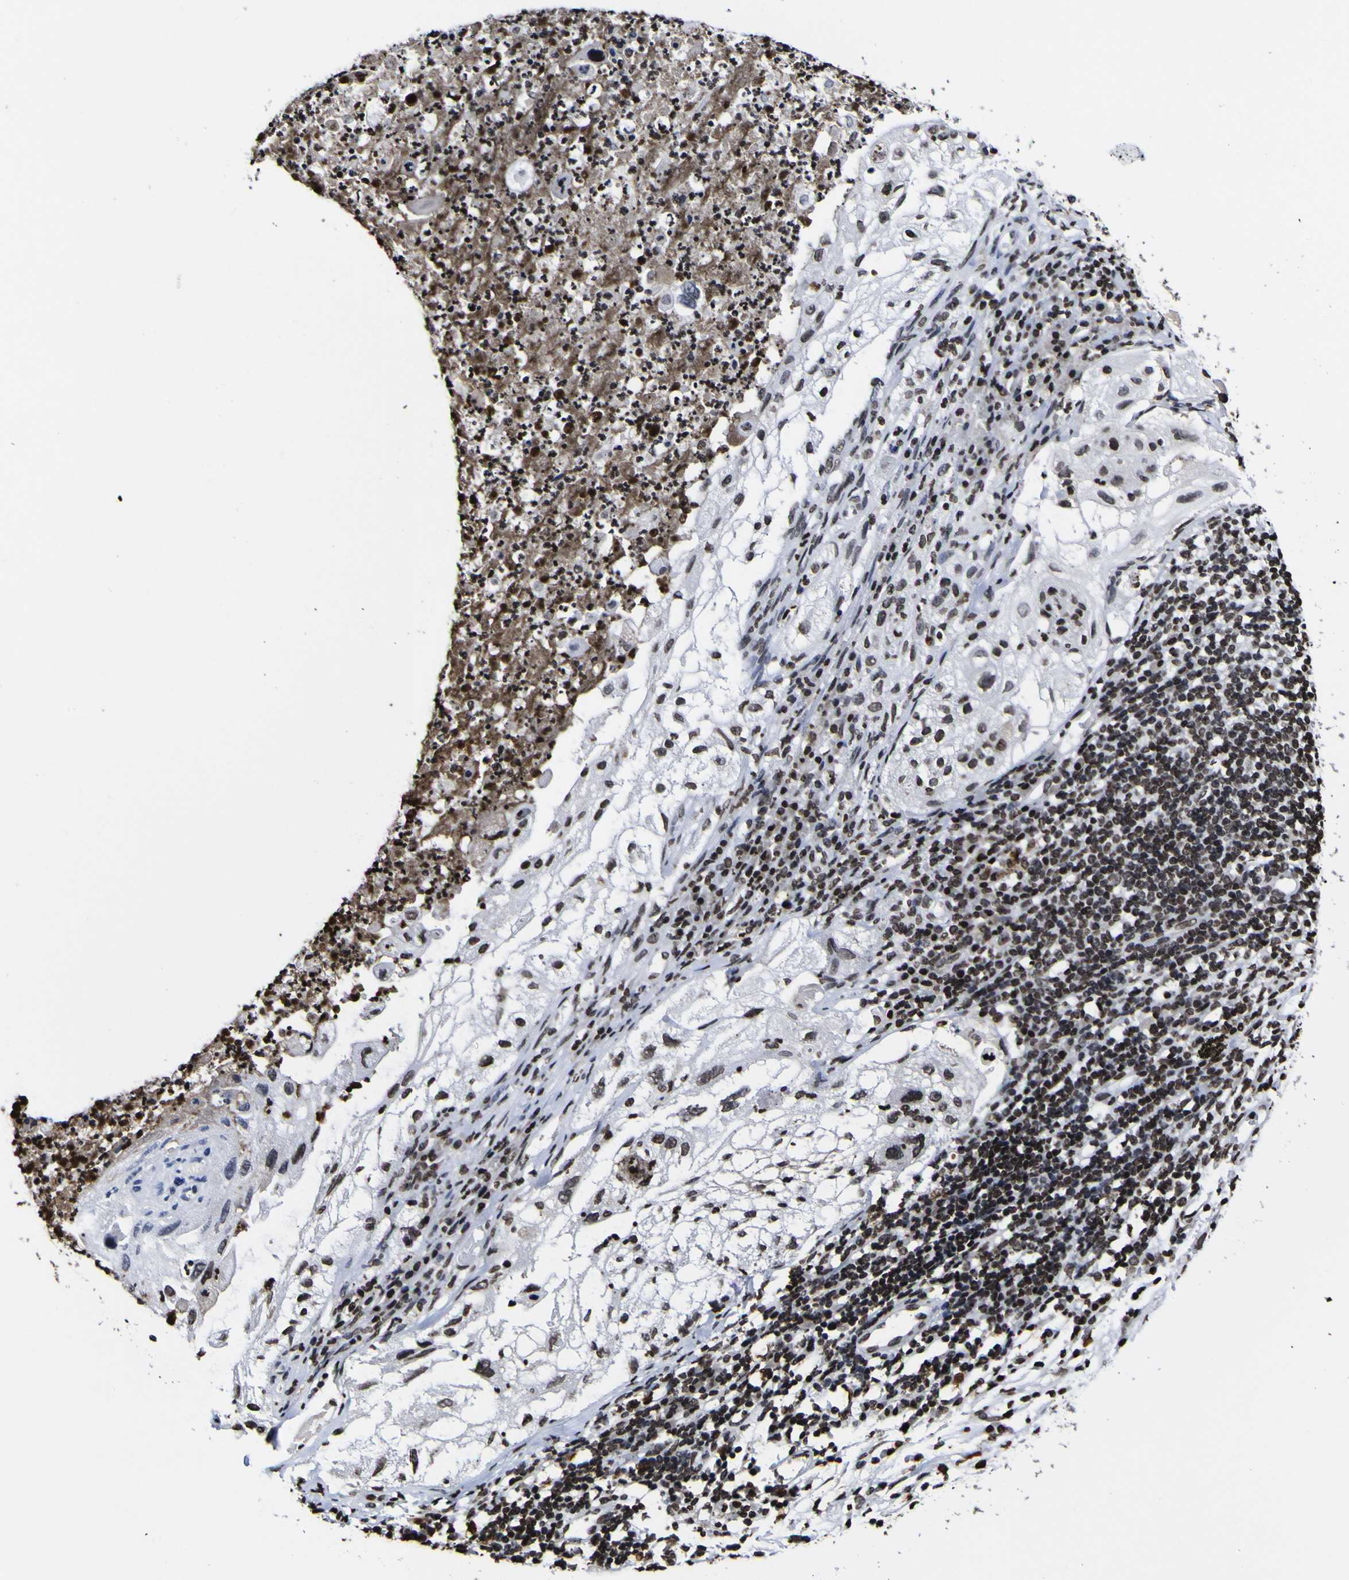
{"staining": {"intensity": "strong", "quantity": ">75%", "location": "nuclear"}, "tissue": "lung cancer", "cell_type": "Tumor cells", "image_type": "cancer", "snomed": [{"axis": "morphology", "description": "Inflammation, NOS"}, {"axis": "morphology", "description": "Squamous cell carcinoma, NOS"}, {"axis": "topography", "description": "Lymph node"}, {"axis": "topography", "description": "Soft tissue"}, {"axis": "topography", "description": "Lung"}], "caption": "Protein staining of lung squamous cell carcinoma tissue reveals strong nuclear positivity in about >75% of tumor cells. (Stains: DAB (3,3'-diaminobenzidine) in brown, nuclei in blue, Microscopy: brightfield microscopy at high magnification).", "gene": "PIAS1", "patient": {"sex": "male", "age": 66}}